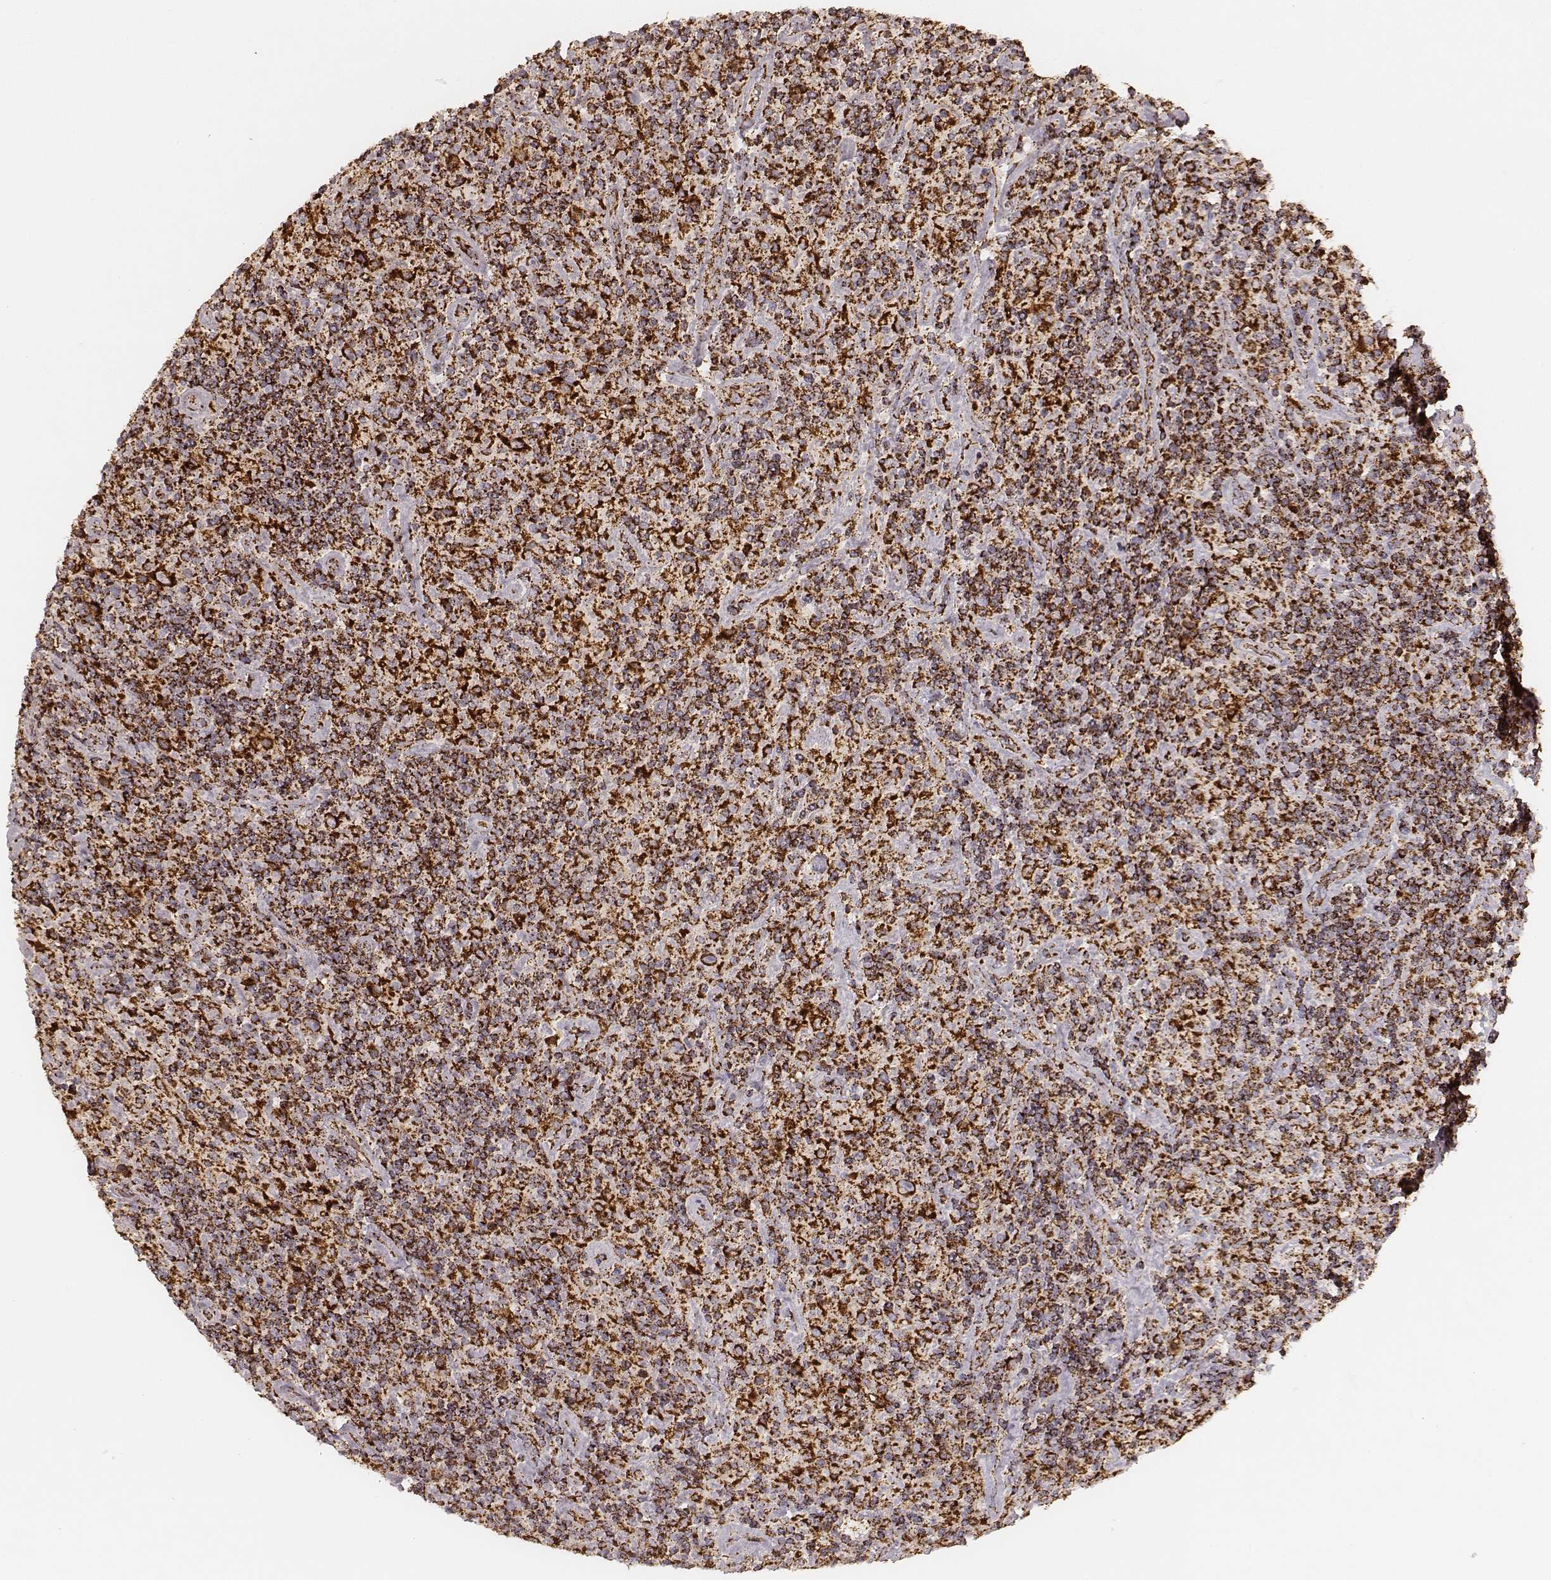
{"staining": {"intensity": "strong", "quantity": ">75%", "location": "cytoplasmic/membranous"}, "tissue": "lymphoma", "cell_type": "Tumor cells", "image_type": "cancer", "snomed": [{"axis": "morphology", "description": "Hodgkin's disease, NOS"}, {"axis": "topography", "description": "Lymph node"}], "caption": "Lymphoma stained for a protein (brown) exhibits strong cytoplasmic/membranous positive positivity in approximately >75% of tumor cells.", "gene": "CS", "patient": {"sex": "male", "age": 70}}